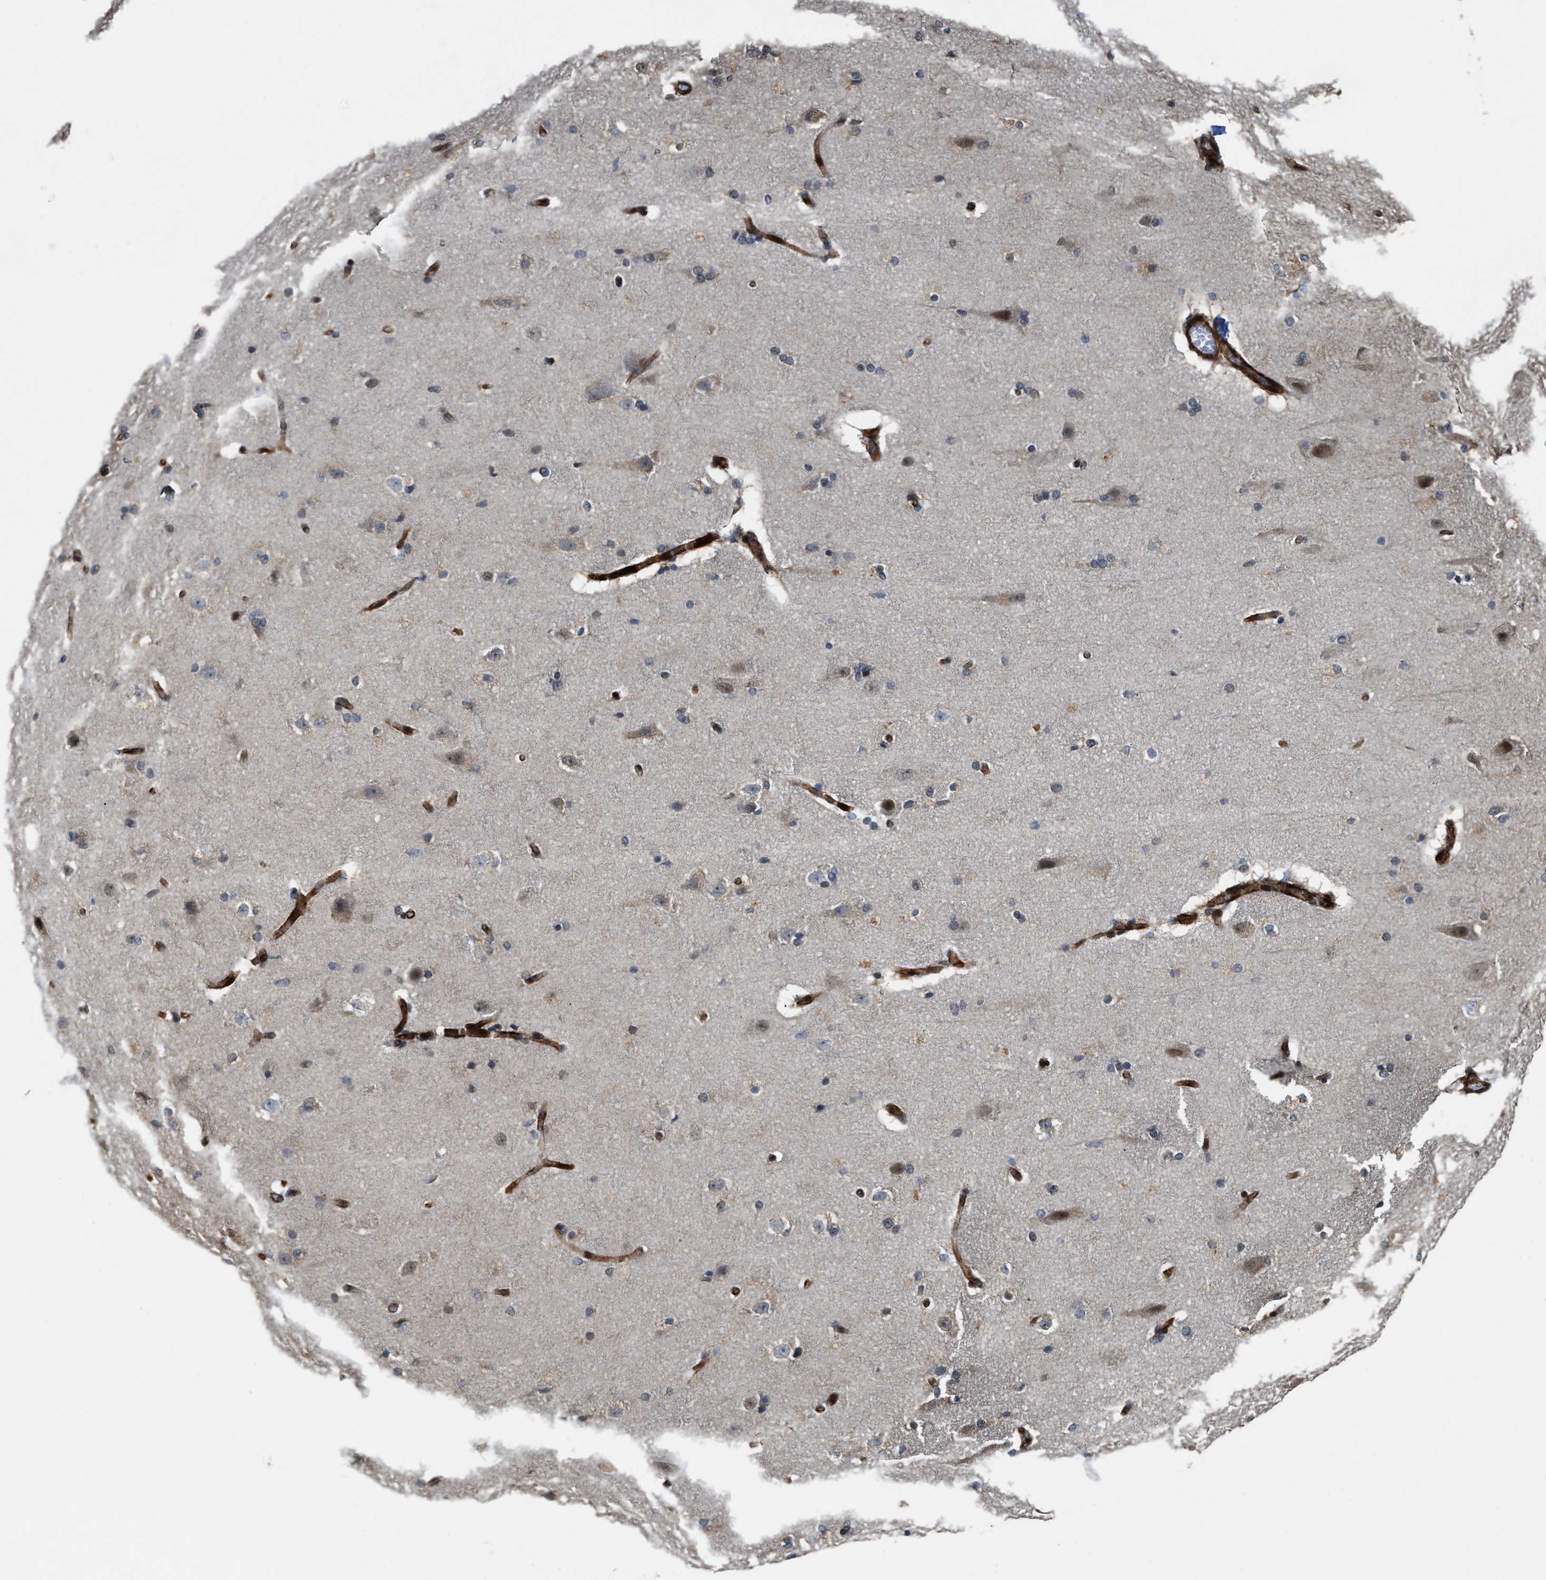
{"staining": {"intensity": "strong", "quantity": ">75%", "location": "cytoplasmic/membranous"}, "tissue": "cerebral cortex", "cell_type": "Endothelial cells", "image_type": "normal", "snomed": [{"axis": "morphology", "description": "Normal tissue, NOS"}, {"axis": "topography", "description": "Cerebral cortex"}, {"axis": "topography", "description": "Hippocampus"}], "caption": "The immunohistochemical stain labels strong cytoplasmic/membranous positivity in endothelial cells of unremarkable cerebral cortex.", "gene": "DPF2", "patient": {"sex": "female", "age": 19}}